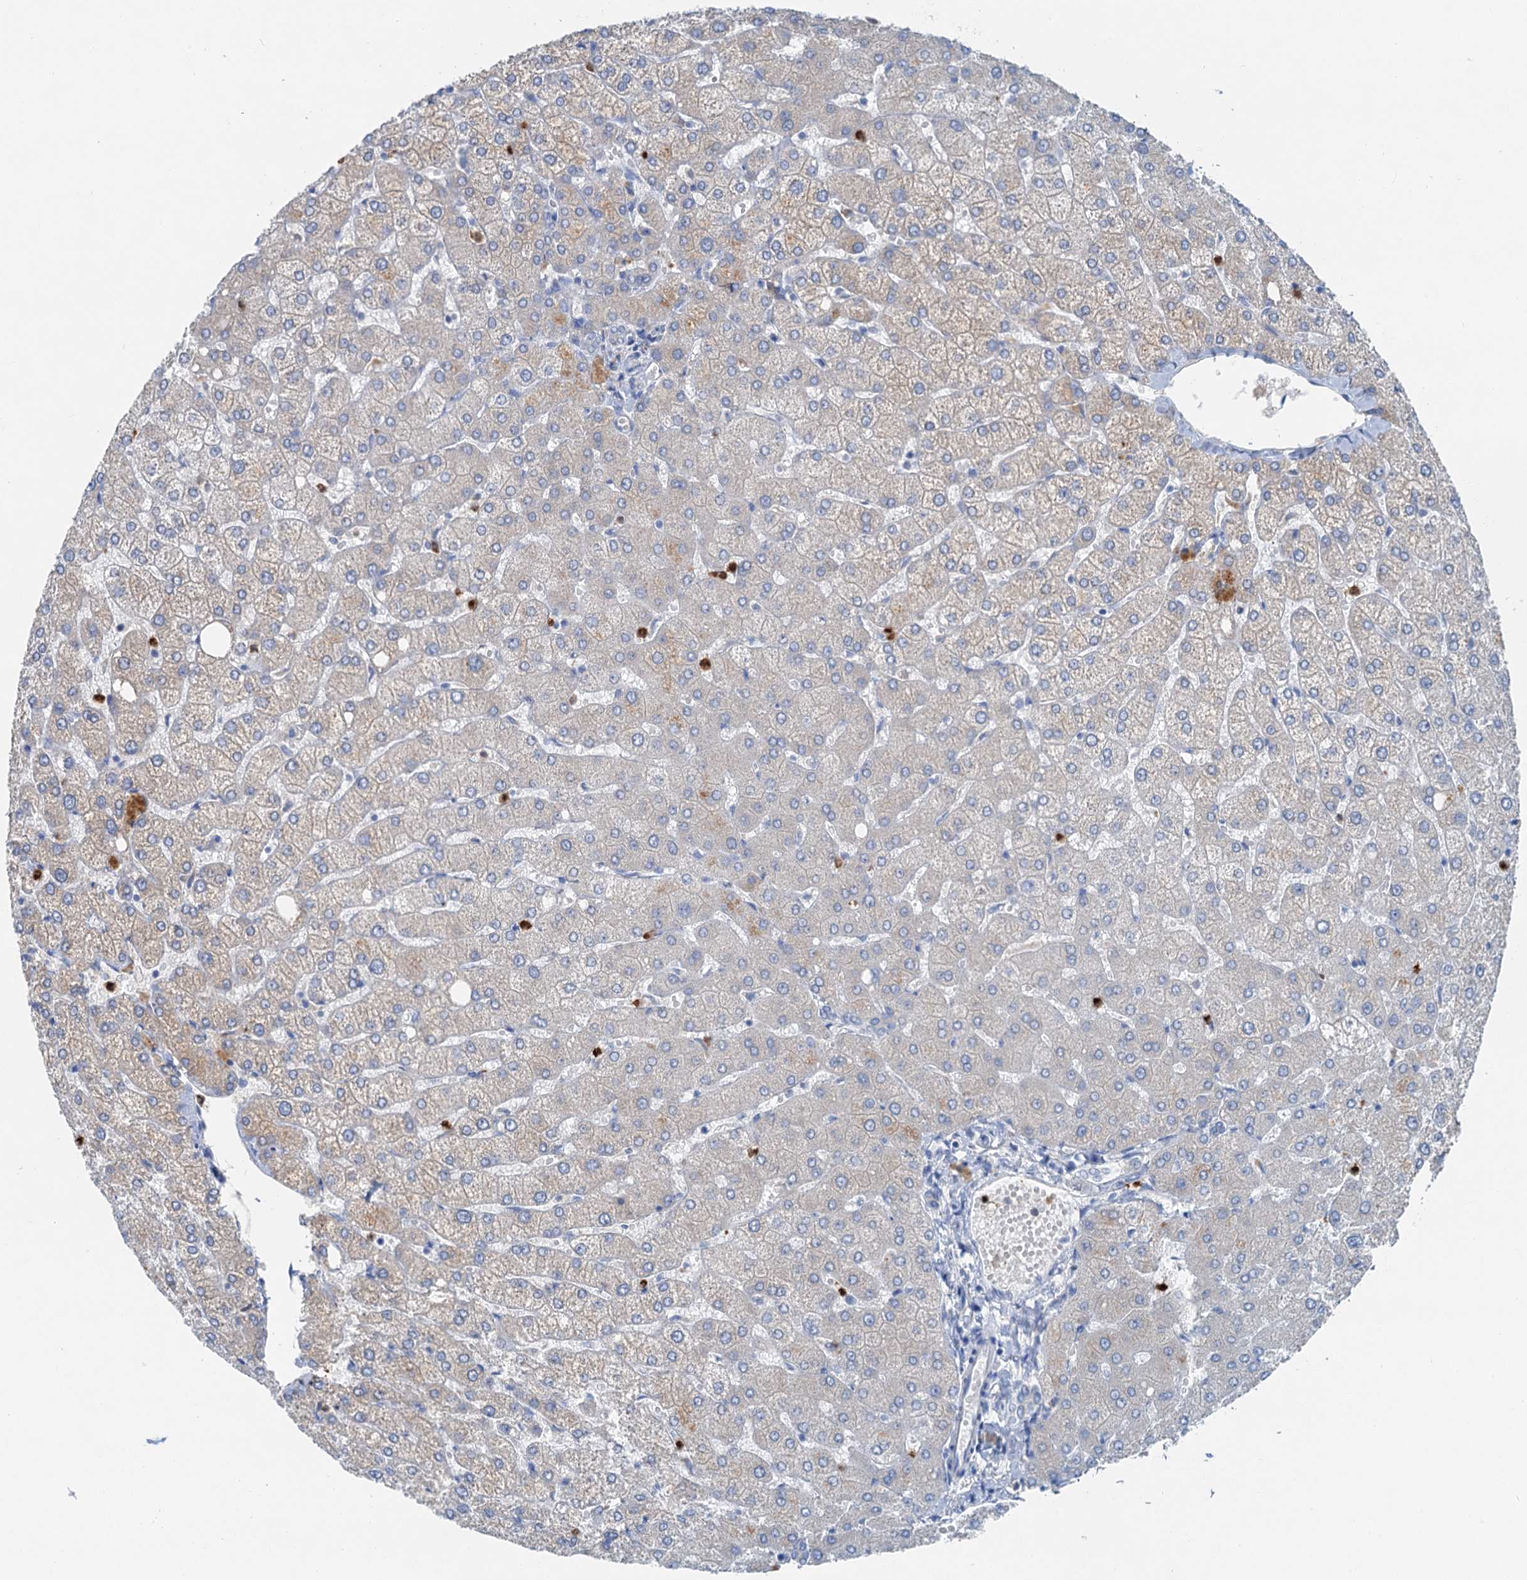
{"staining": {"intensity": "negative", "quantity": "none", "location": "none"}, "tissue": "liver", "cell_type": "Cholangiocytes", "image_type": "normal", "snomed": [{"axis": "morphology", "description": "Normal tissue, NOS"}, {"axis": "topography", "description": "Liver"}], "caption": "Immunohistochemistry histopathology image of benign liver: human liver stained with DAB (3,3'-diaminobenzidine) reveals no significant protein positivity in cholangiocytes.", "gene": "OTOA", "patient": {"sex": "female", "age": 54}}